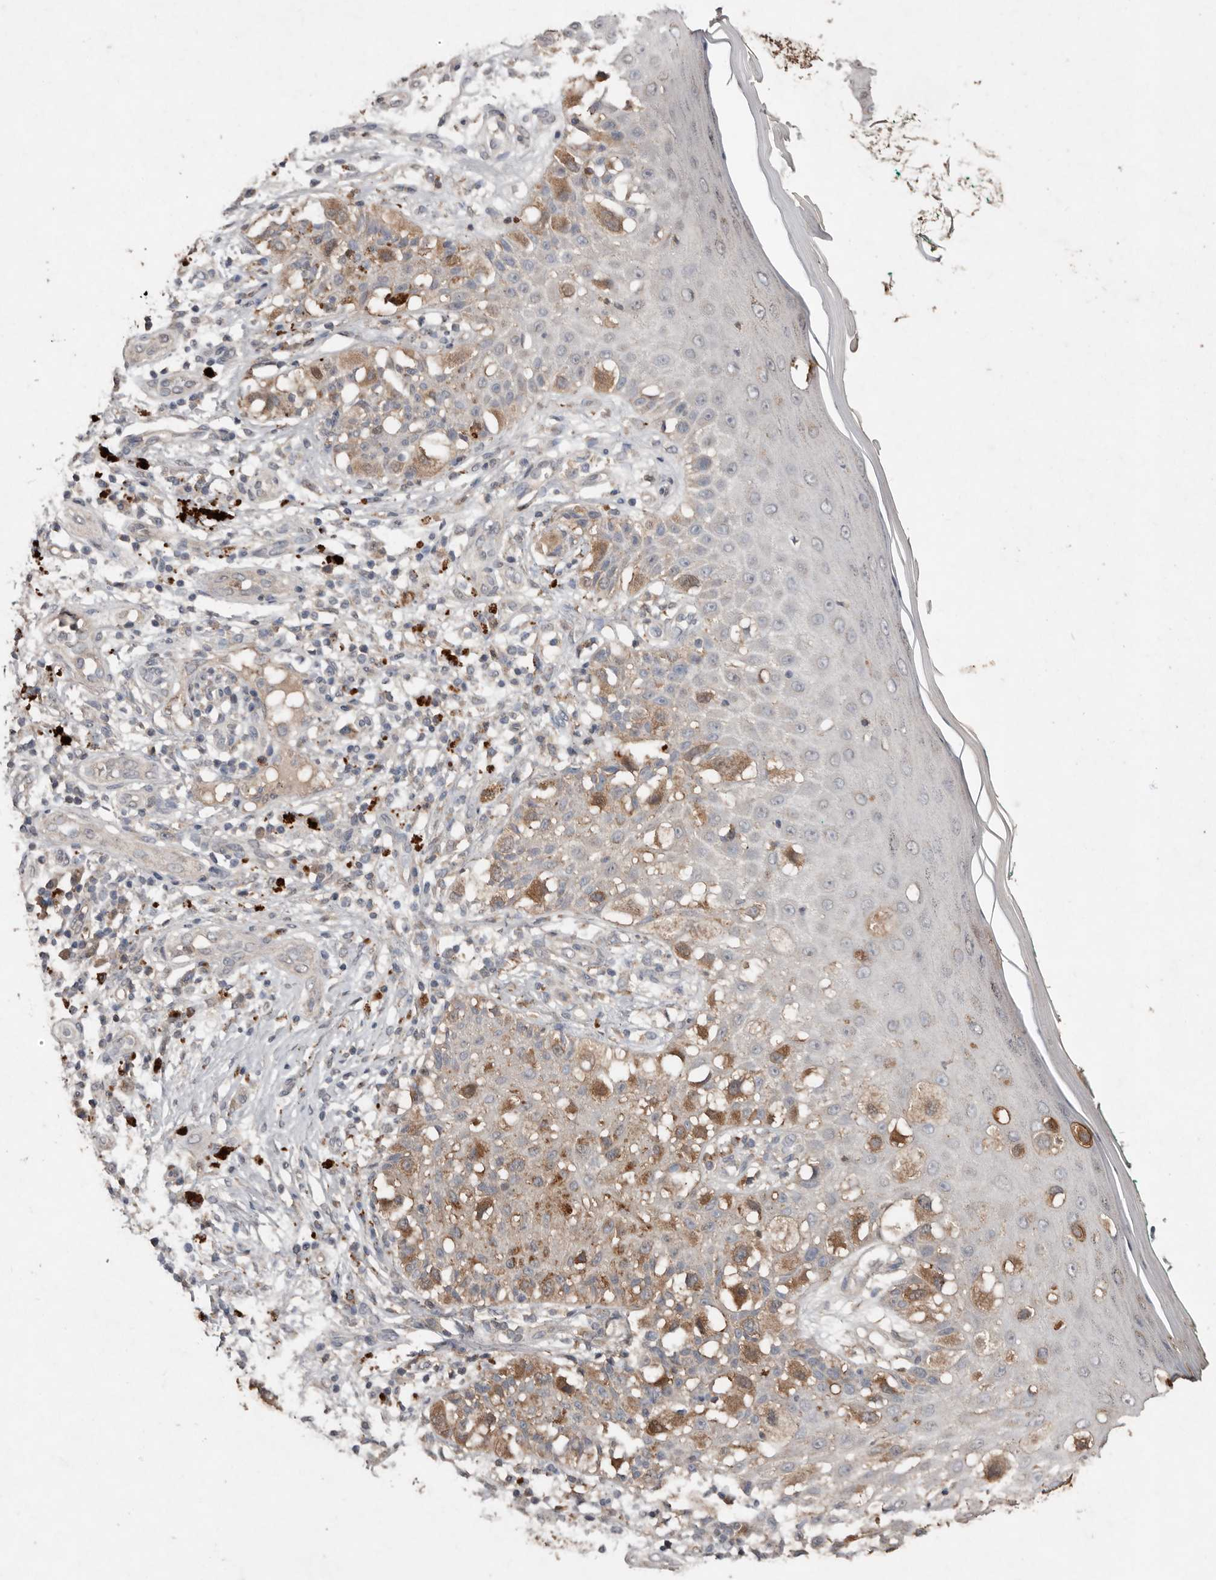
{"staining": {"intensity": "weak", "quantity": ">75%", "location": "cytoplasmic/membranous"}, "tissue": "melanoma", "cell_type": "Tumor cells", "image_type": "cancer", "snomed": [{"axis": "morphology", "description": "Malignant melanoma, NOS"}, {"axis": "topography", "description": "Skin"}], "caption": "The micrograph shows immunohistochemical staining of melanoma. There is weak cytoplasmic/membranous staining is identified in about >75% of tumor cells. Immunohistochemistry (ihc) stains the protein in brown and the nuclei are stained blue.", "gene": "EDEM1", "patient": {"sex": "female", "age": 81}}